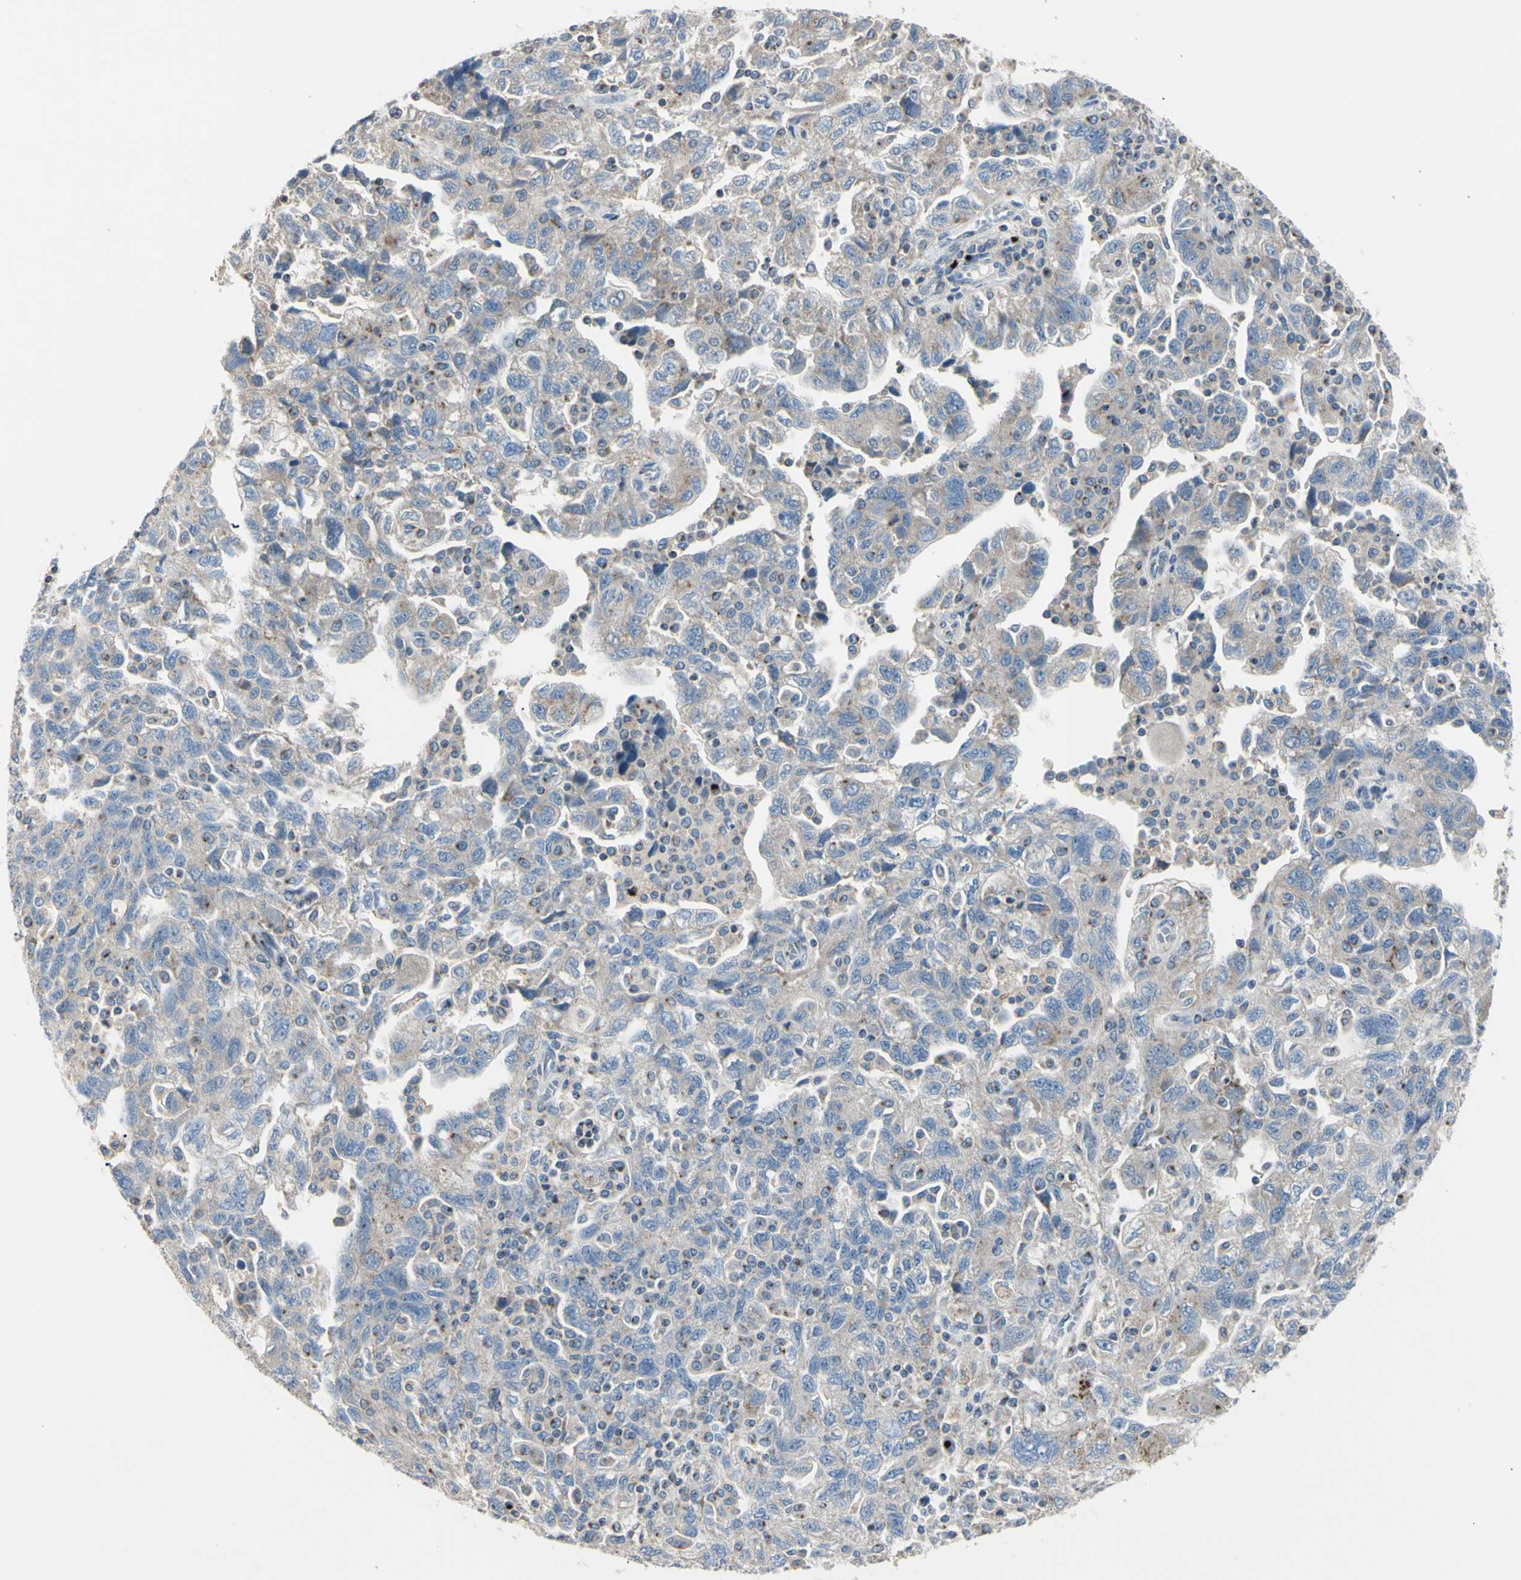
{"staining": {"intensity": "weak", "quantity": "25%-75%", "location": "cytoplasmic/membranous"}, "tissue": "ovarian cancer", "cell_type": "Tumor cells", "image_type": "cancer", "snomed": [{"axis": "morphology", "description": "Carcinoma, NOS"}, {"axis": "morphology", "description": "Cystadenocarcinoma, serous, NOS"}, {"axis": "topography", "description": "Ovary"}], "caption": "The immunohistochemical stain highlights weak cytoplasmic/membranous expression in tumor cells of carcinoma (ovarian) tissue.", "gene": "B4GALT3", "patient": {"sex": "female", "age": 69}}